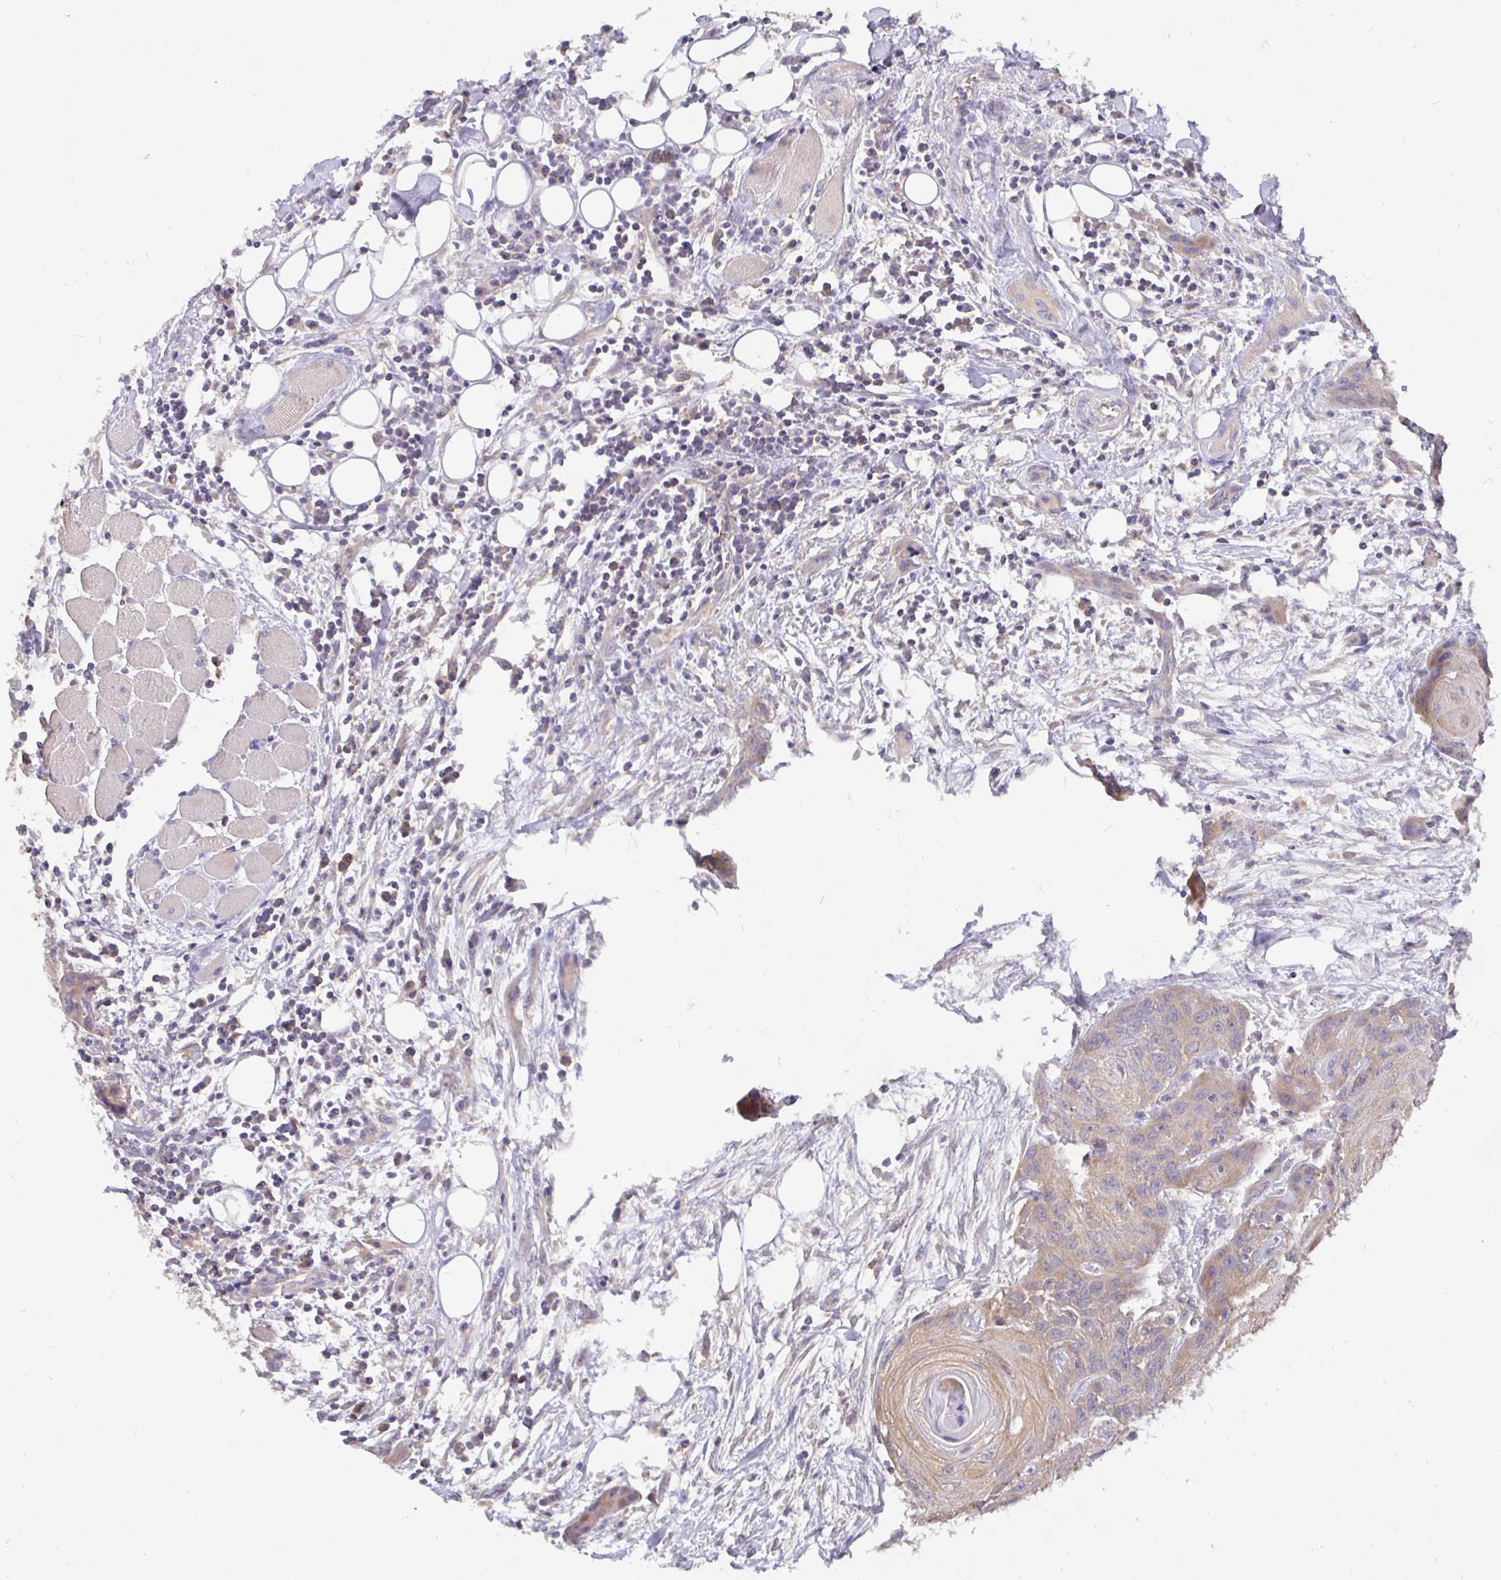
{"staining": {"intensity": "weak", "quantity": ">75%", "location": "cytoplasmic/membranous"}, "tissue": "head and neck cancer", "cell_type": "Tumor cells", "image_type": "cancer", "snomed": [{"axis": "morphology", "description": "Squamous cell carcinoma, NOS"}, {"axis": "topography", "description": "Oral tissue"}, {"axis": "topography", "description": "Head-Neck"}], "caption": "Protein analysis of head and neck cancer tissue displays weak cytoplasmic/membranous staining in about >75% of tumor cells.", "gene": "KIF21A", "patient": {"sex": "male", "age": 58}}